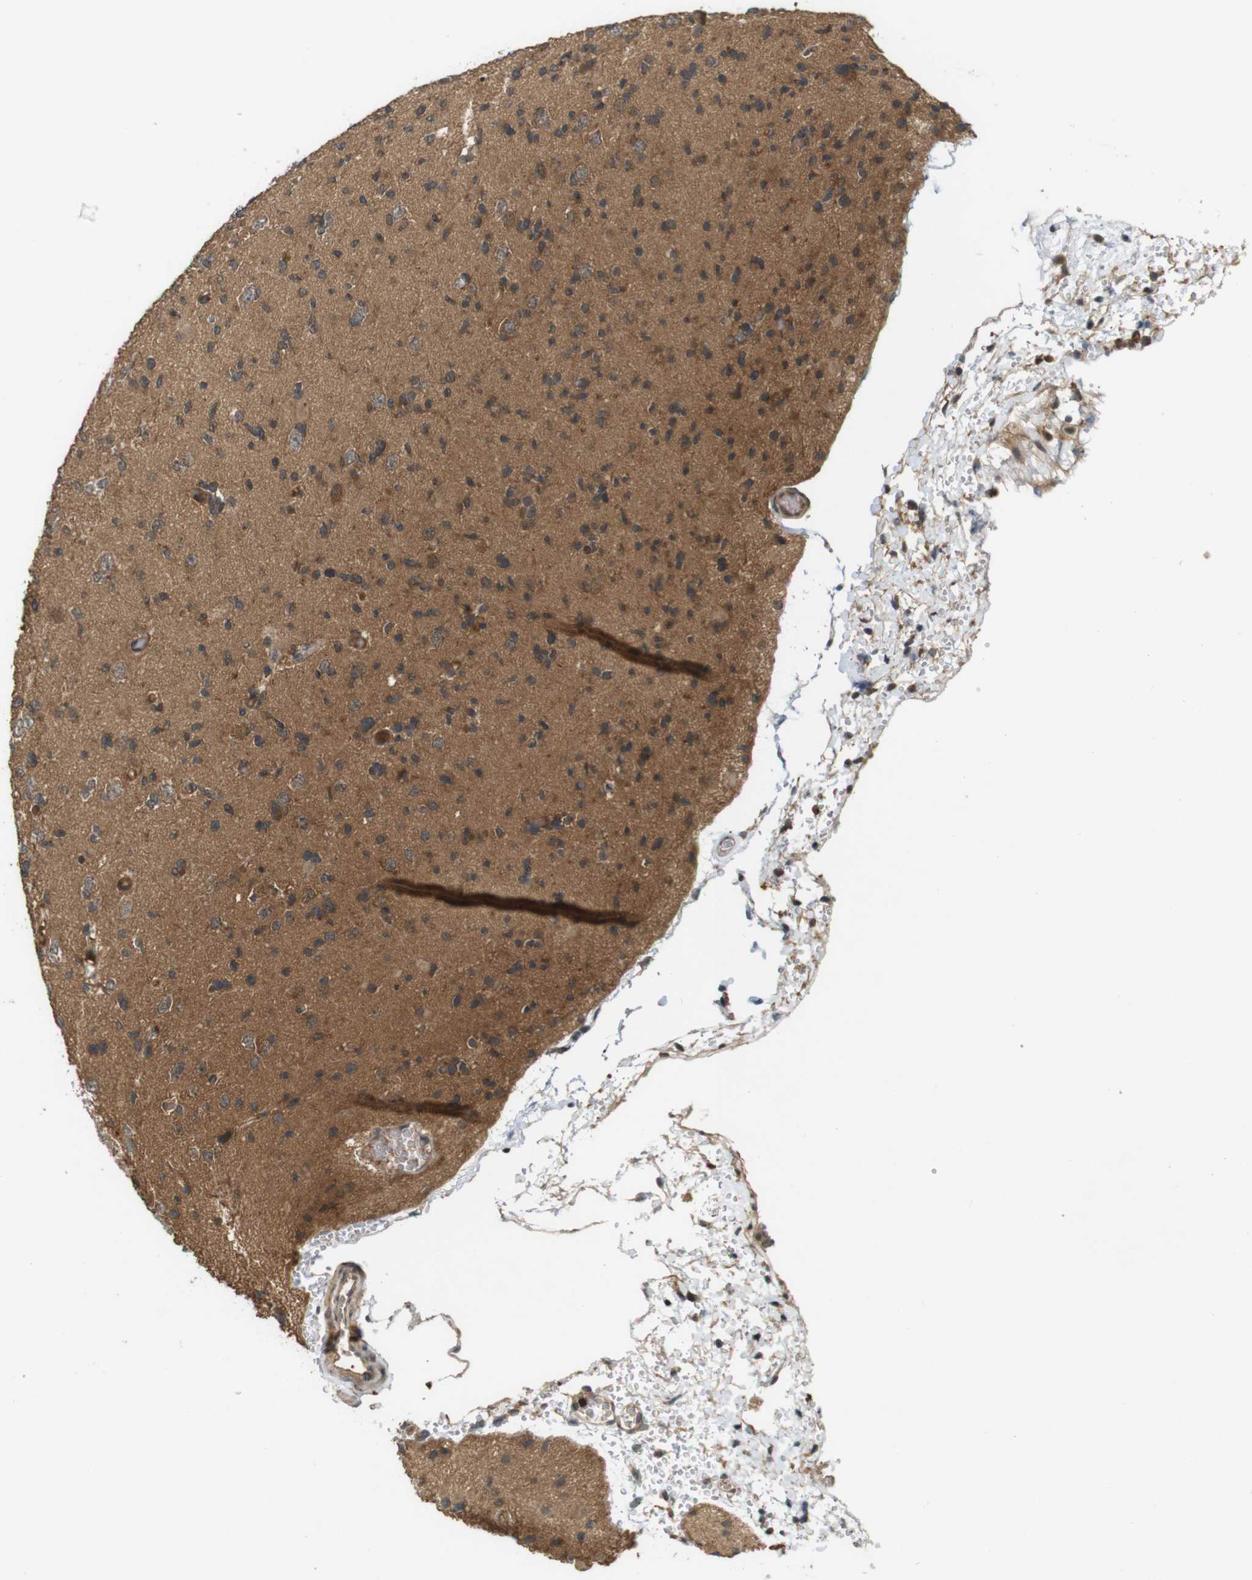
{"staining": {"intensity": "moderate", "quantity": ">75%", "location": "cytoplasmic/membranous"}, "tissue": "glioma", "cell_type": "Tumor cells", "image_type": "cancer", "snomed": [{"axis": "morphology", "description": "Glioma, malignant, Low grade"}, {"axis": "topography", "description": "Brain"}], "caption": "A medium amount of moderate cytoplasmic/membranous positivity is appreciated in about >75% of tumor cells in malignant low-grade glioma tissue. (brown staining indicates protein expression, while blue staining denotes nuclei).", "gene": "NFKBIE", "patient": {"sex": "female", "age": 22}}